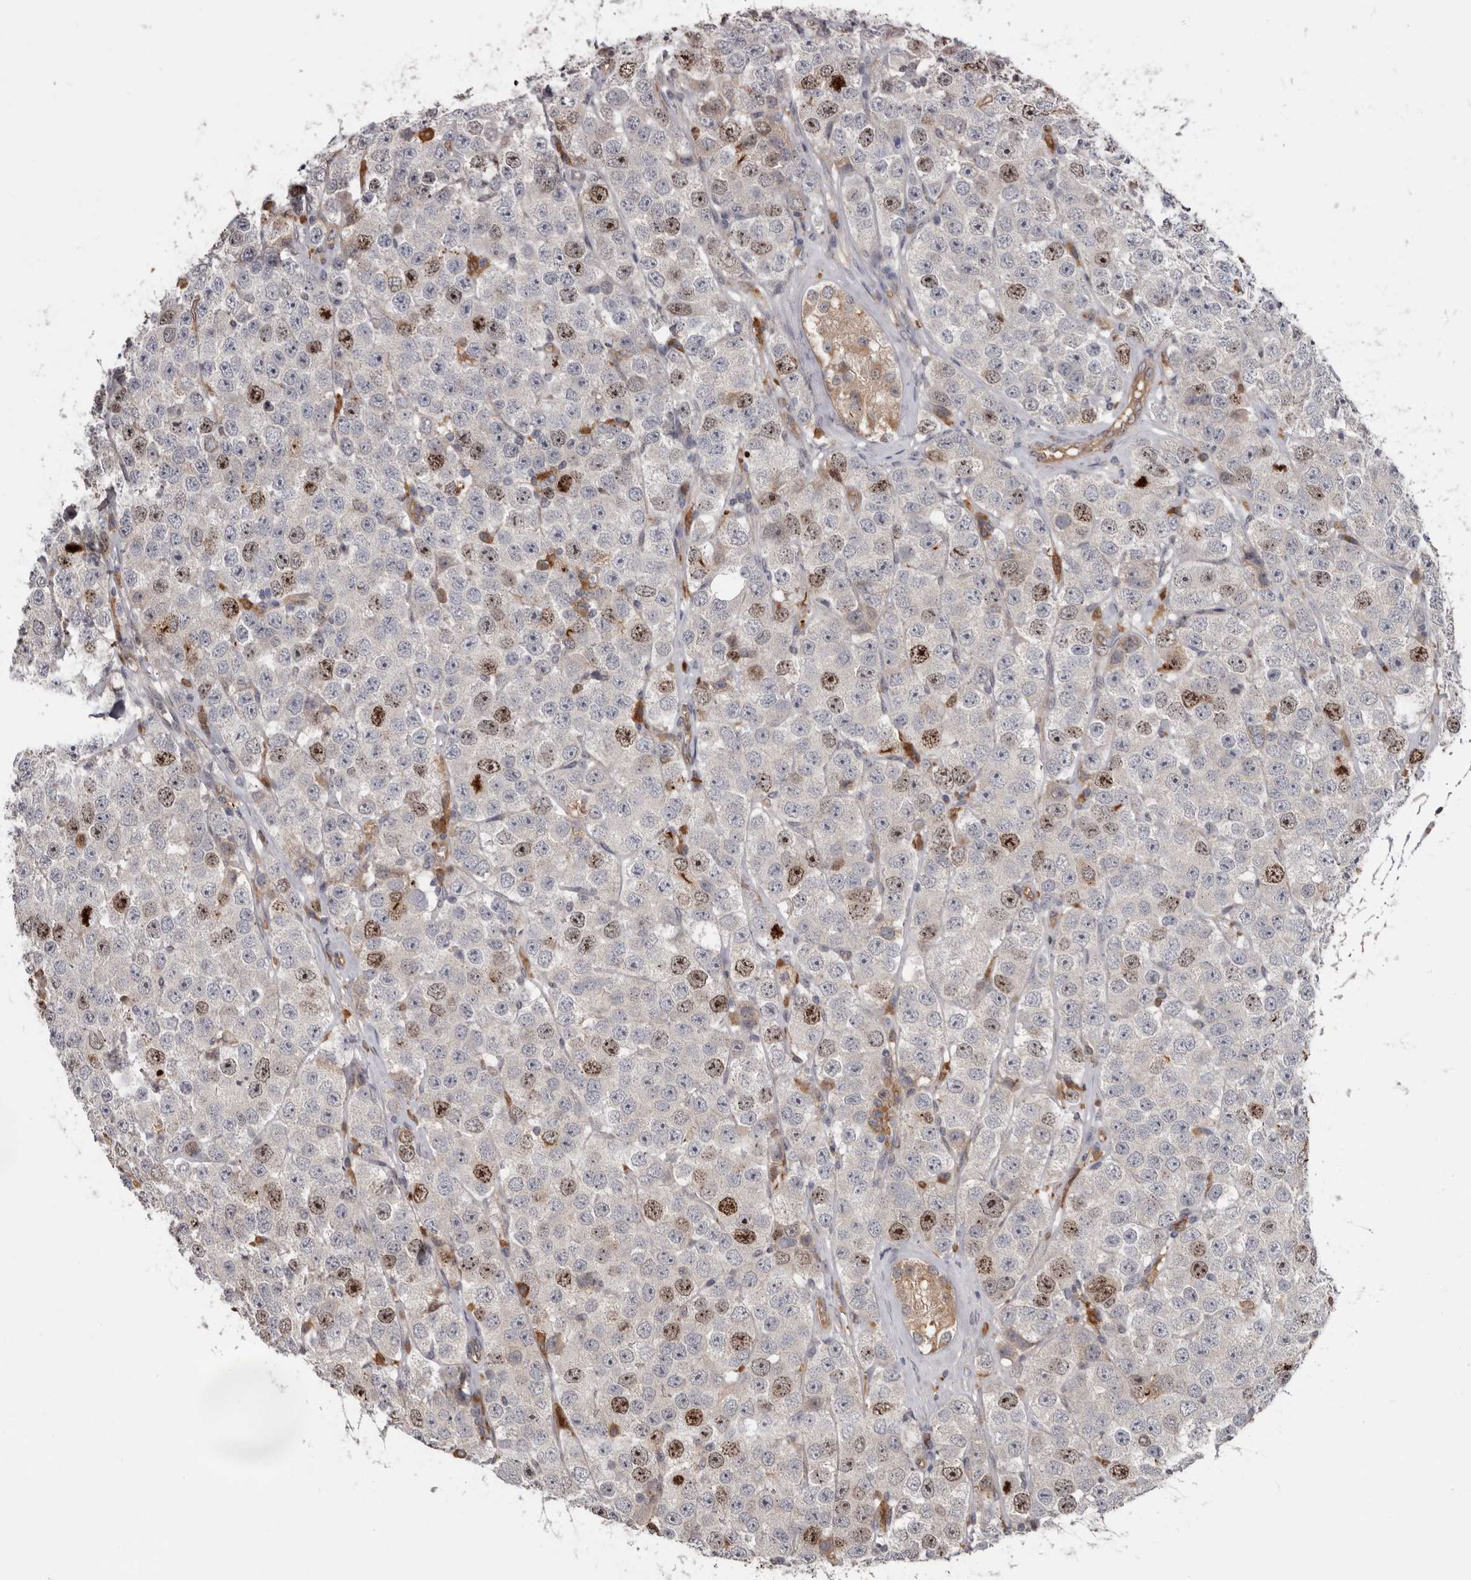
{"staining": {"intensity": "moderate", "quantity": "25%-75%", "location": "nuclear"}, "tissue": "testis cancer", "cell_type": "Tumor cells", "image_type": "cancer", "snomed": [{"axis": "morphology", "description": "Seminoma, NOS"}, {"axis": "topography", "description": "Testis"}], "caption": "Immunohistochemistry (DAB (3,3'-diaminobenzidine)) staining of testis cancer (seminoma) demonstrates moderate nuclear protein staining in approximately 25%-75% of tumor cells.", "gene": "CDCA8", "patient": {"sex": "male", "age": 28}}